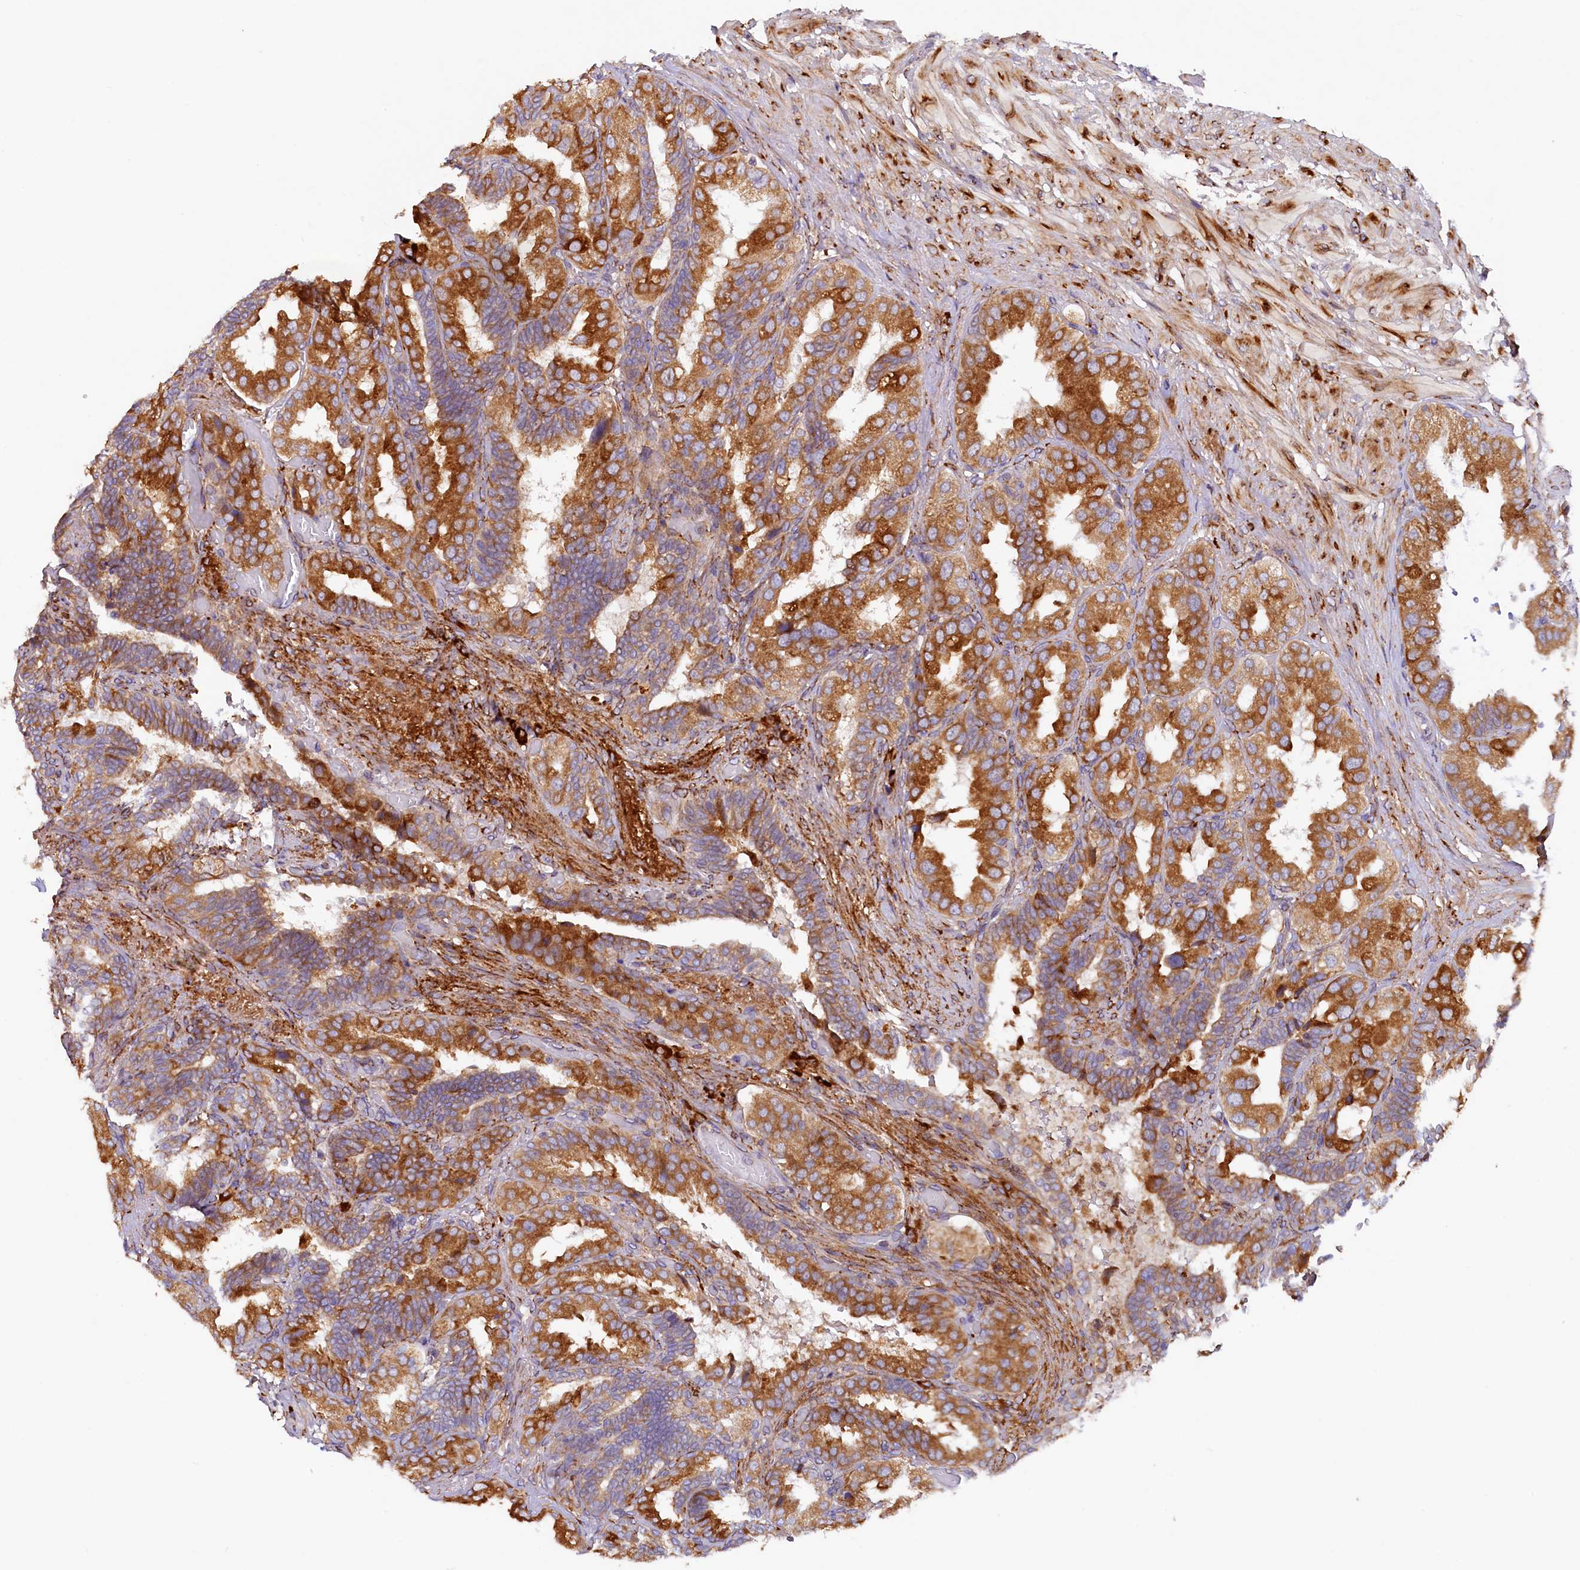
{"staining": {"intensity": "moderate", "quantity": ">75%", "location": "cytoplasmic/membranous"}, "tissue": "seminal vesicle", "cell_type": "Glandular cells", "image_type": "normal", "snomed": [{"axis": "morphology", "description": "Normal tissue, NOS"}, {"axis": "topography", "description": "Seminal veicle"}, {"axis": "topography", "description": "Peripheral nerve tissue"}], "caption": "Human seminal vesicle stained with a brown dye exhibits moderate cytoplasmic/membranous positive positivity in approximately >75% of glandular cells.", "gene": "SSC5D", "patient": {"sex": "male", "age": 63}}